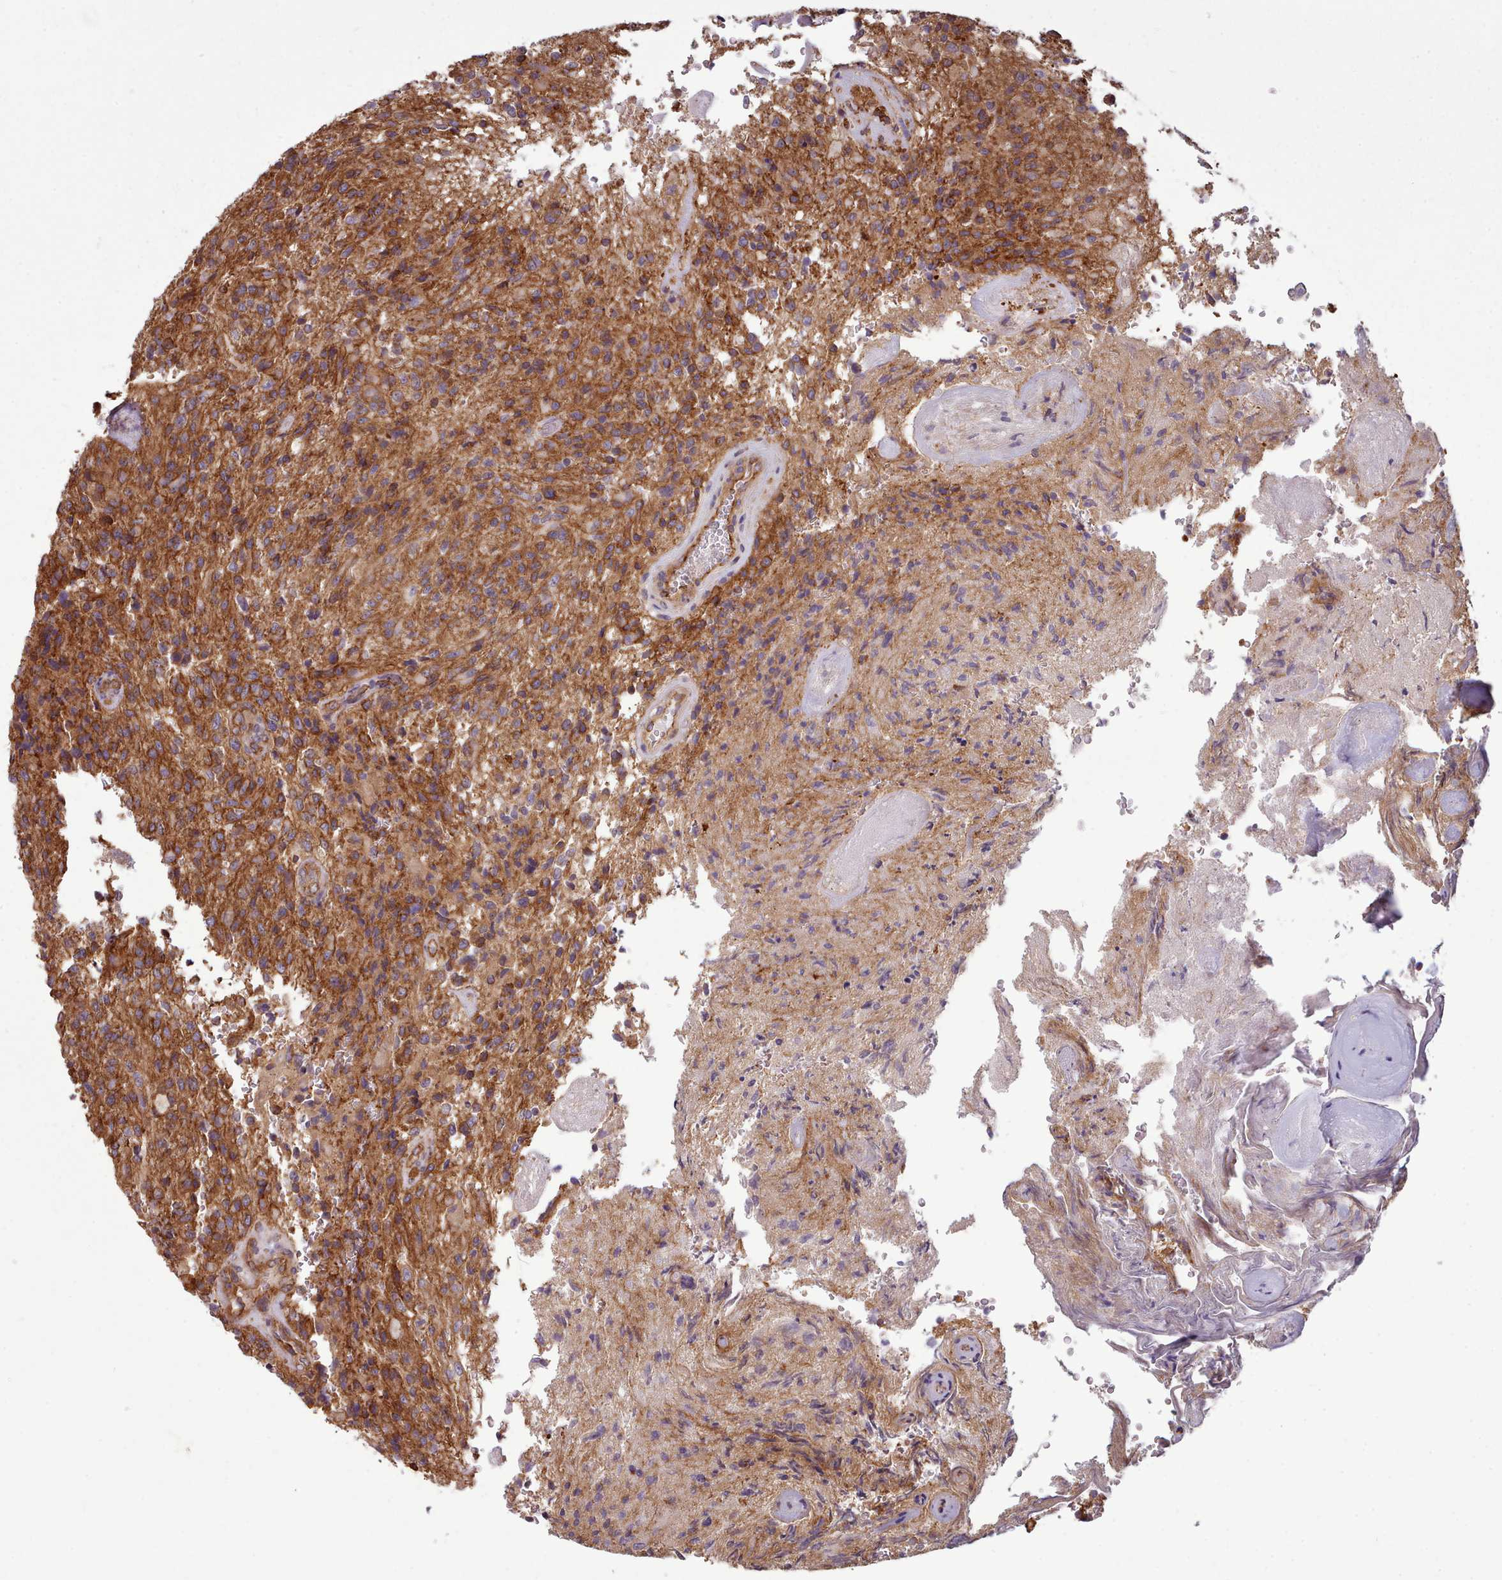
{"staining": {"intensity": "strong", "quantity": ">75%", "location": "cytoplasmic/membranous"}, "tissue": "glioma", "cell_type": "Tumor cells", "image_type": "cancer", "snomed": [{"axis": "morphology", "description": "Normal tissue, NOS"}, {"axis": "morphology", "description": "Glioma, malignant, High grade"}, {"axis": "topography", "description": "Cerebral cortex"}], "caption": "Malignant glioma (high-grade) tissue exhibits strong cytoplasmic/membranous positivity in about >75% of tumor cells, visualized by immunohistochemistry. The protein is shown in brown color, while the nuclei are stained blue.", "gene": "MRPL46", "patient": {"sex": "male", "age": 56}}